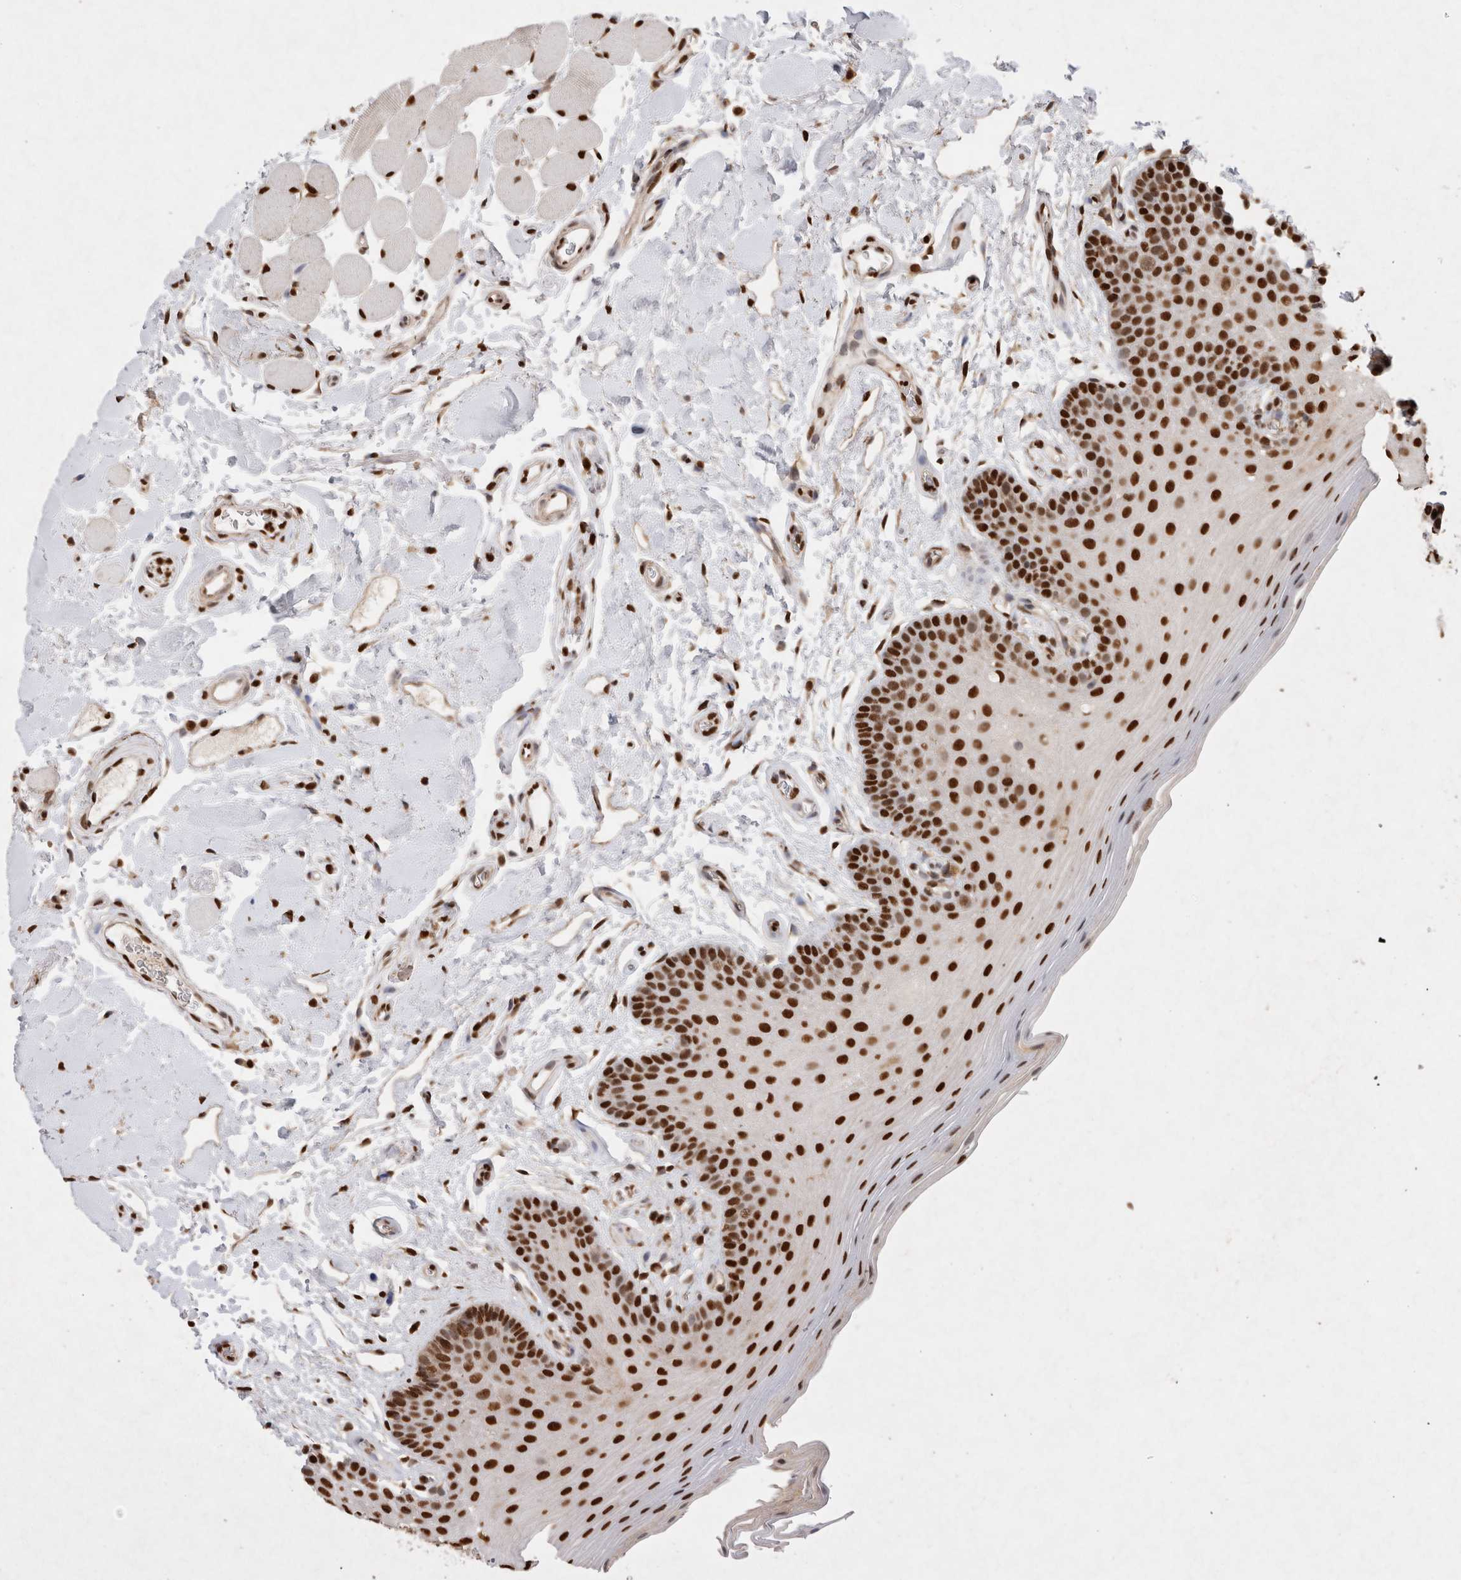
{"staining": {"intensity": "strong", "quantity": ">75%", "location": "nuclear"}, "tissue": "oral mucosa", "cell_type": "Squamous epithelial cells", "image_type": "normal", "snomed": [{"axis": "morphology", "description": "Normal tissue, NOS"}, {"axis": "topography", "description": "Oral tissue"}], "caption": "An immunohistochemistry (IHC) micrograph of normal tissue is shown. Protein staining in brown shows strong nuclear positivity in oral mucosa within squamous epithelial cells.", "gene": "HDGF", "patient": {"sex": "male", "age": 62}}